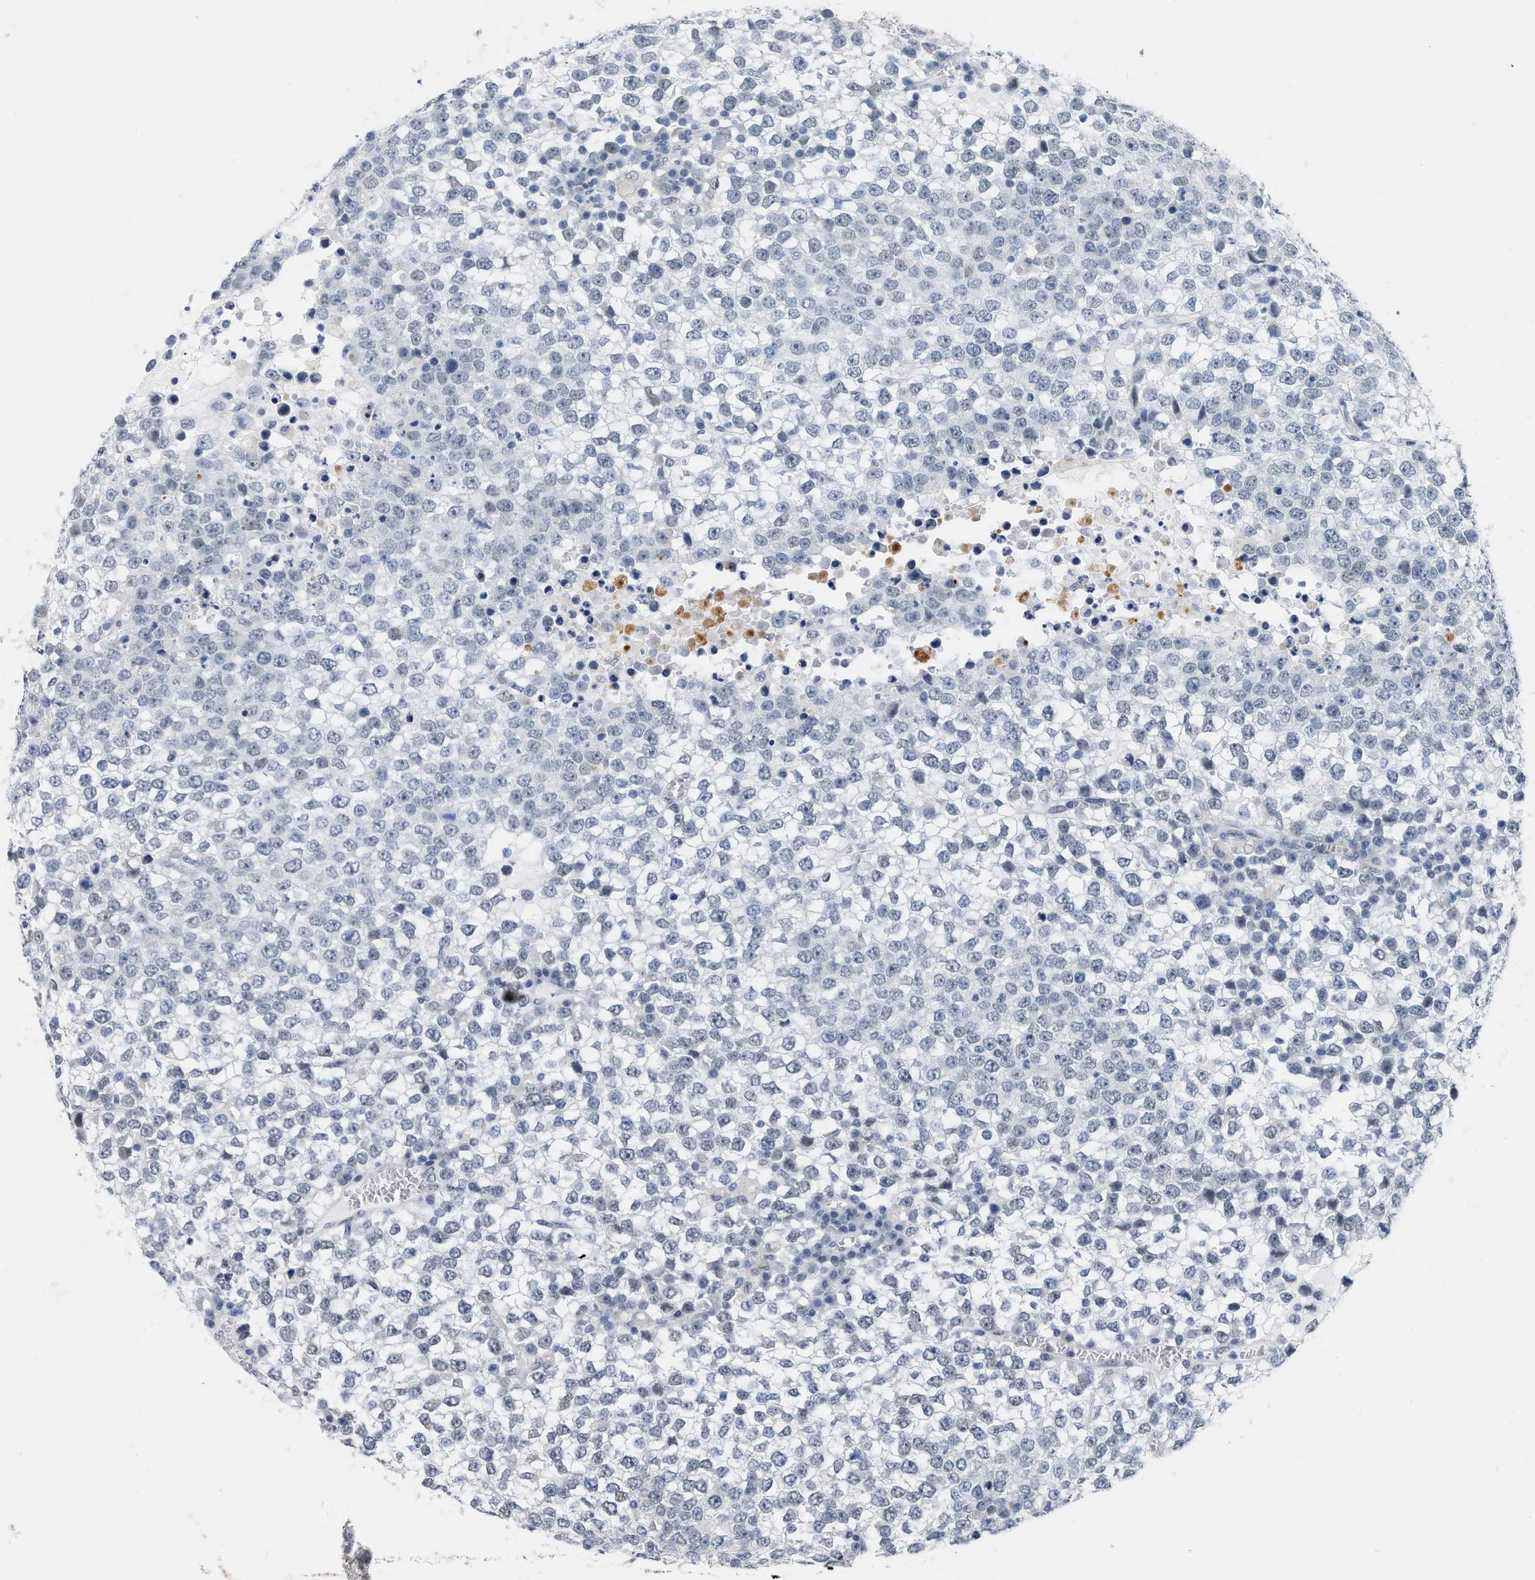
{"staining": {"intensity": "negative", "quantity": "none", "location": "none"}, "tissue": "testis cancer", "cell_type": "Tumor cells", "image_type": "cancer", "snomed": [{"axis": "morphology", "description": "Seminoma, NOS"}, {"axis": "topography", "description": "Testis"}], "caption": "Tumor cells are negative for protein expression in human testis seminoma. (DAB (3,3'-diaminobenzidine) immunohistochemistry, high magnification).", "gene": "XIRP1", "patient": {"sex": "male", "age": 65}}